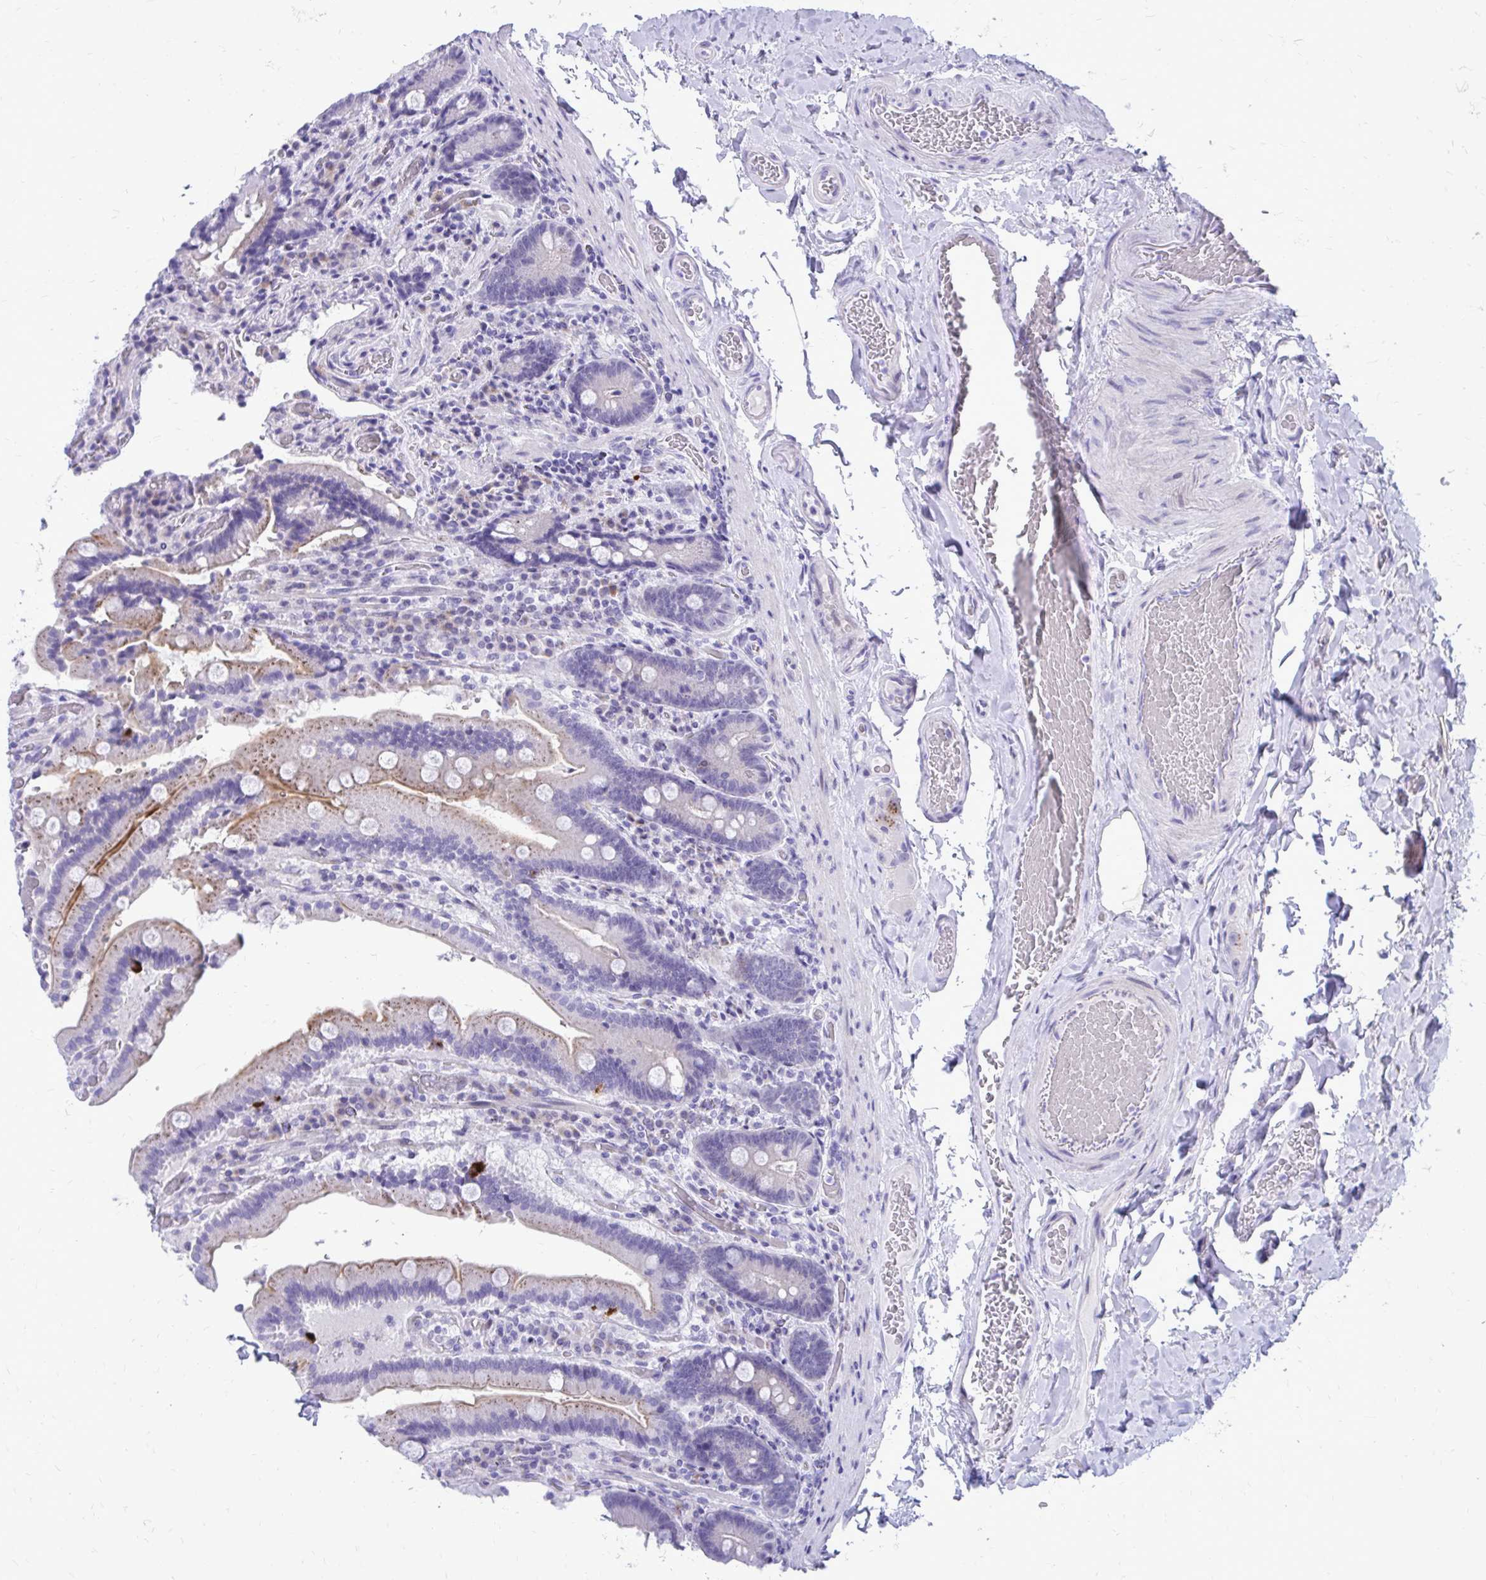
{"staining": {"intensity": "strong", "quantity": "<25%", "location": "cytoplasmic/membranous"}, "tissue": "duodenum", "cell_type": "Glandular cells", "image_type": "normal", "snomed": [{"axis": "morphology", "description": "Normal tissue, NOS"}, {"axis": "topography", "description": "Duodenum"}], "caption": "Brown immunohistochemical staining in unremarkable human duodenum reveals strong cytoplasmic/membranous positivity in about <25% of glandular cells. (DAB IHC with brightfield microscopy, high magnification).", "gene": "LCN15", "patient": {"sex": "female", "age": 62}}